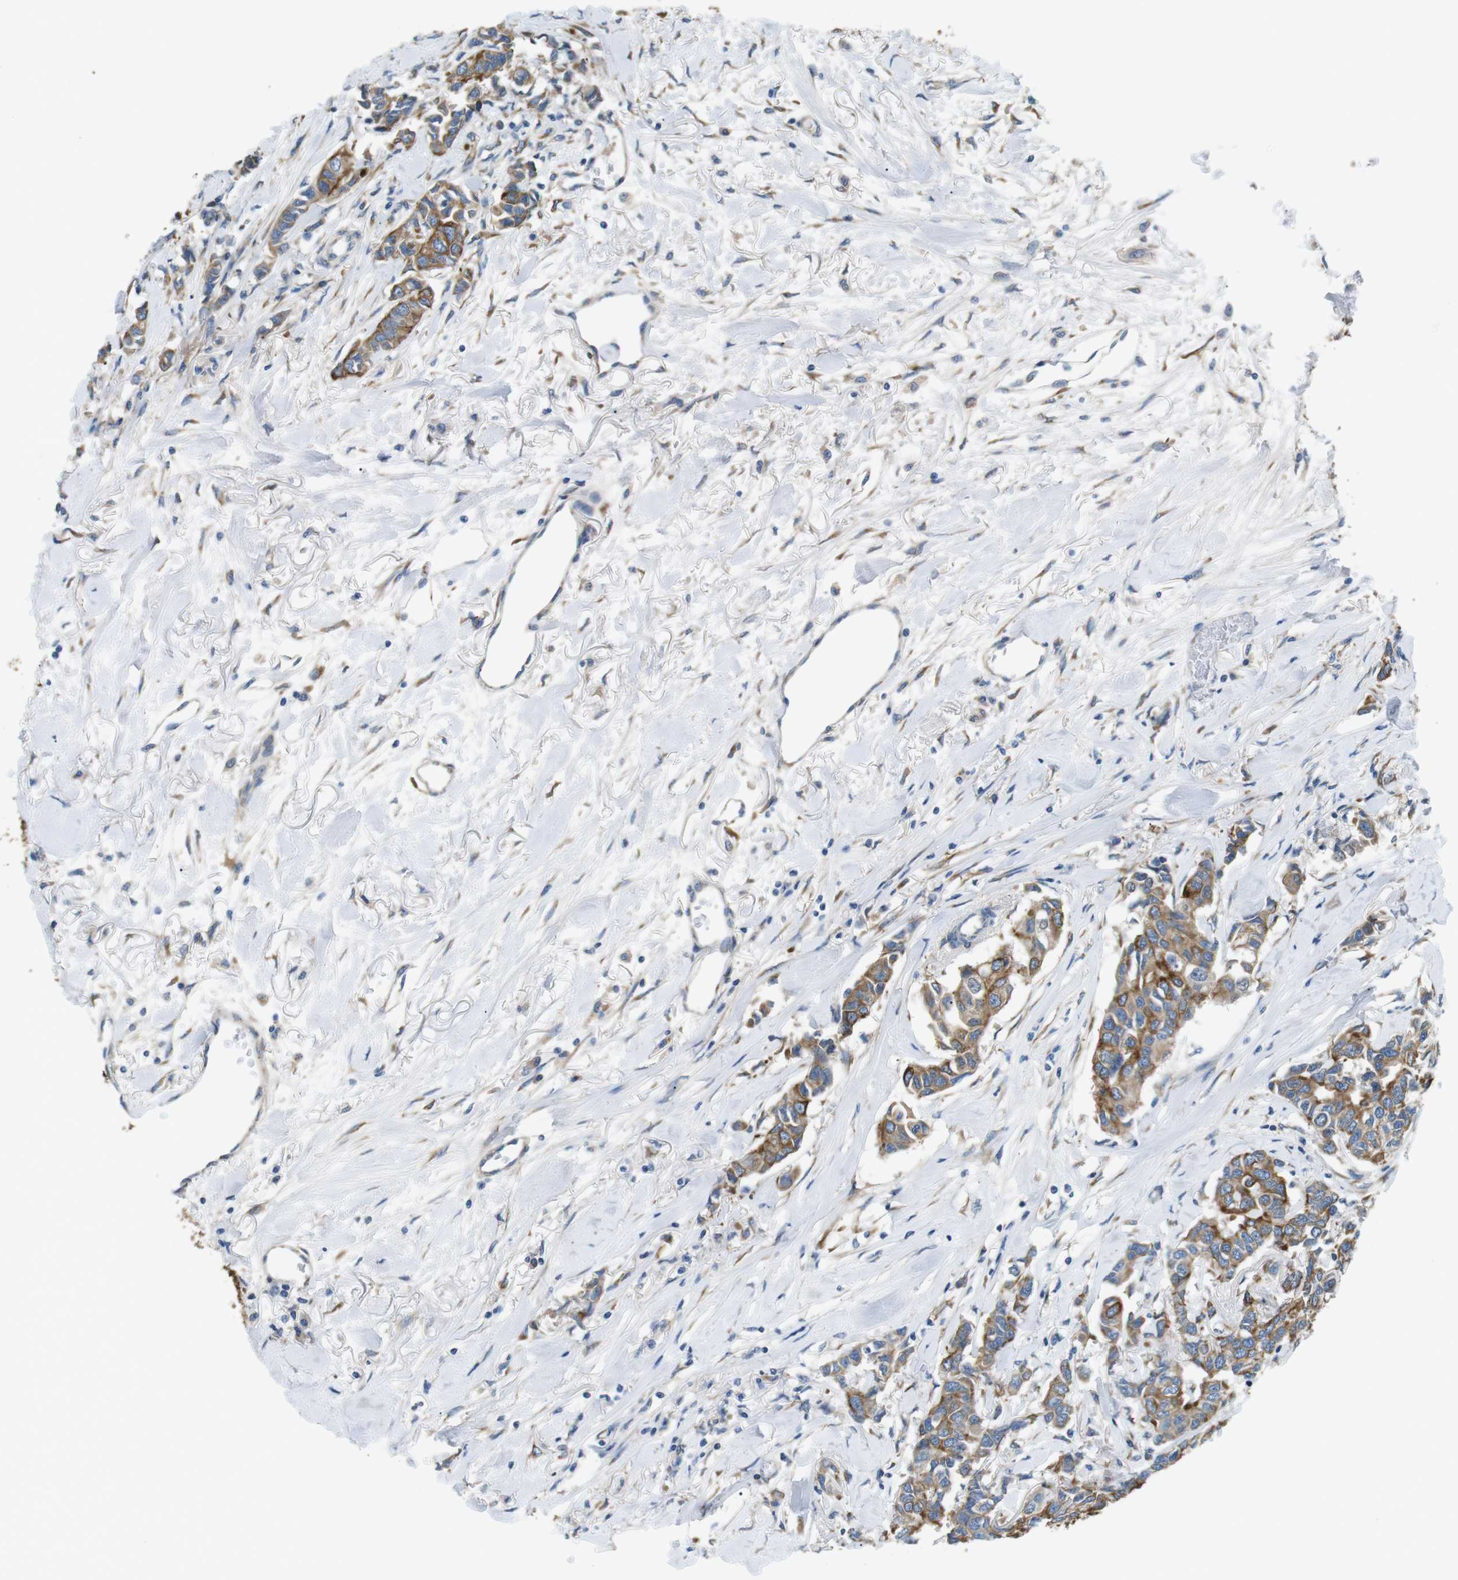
{"staining": {"intensity": "moderate", "quantity": ">75%", "location": "cytoplasmic/membranous"}, "tissue": "breast cancer", "cell_type": "Tumor cells", "image_type": "cancer", "snomed": [{"axis": "morphology", "description": "Duct carcinoma"}, {"axis": "topography", "description": "Breast"}], "caption": "Breast intraductal carcinoma was stained to show a protein in brown. There is medium levels of moderate cytoplasmic/membranous expression in about >75% of tumor cells. (DAB (3,3'-diaminobenzidine) IHC, brown staining for protein, blue staining for nuclei).", "gene": "UNC5CL", "patient": {"sex": "female", "age": 80}}